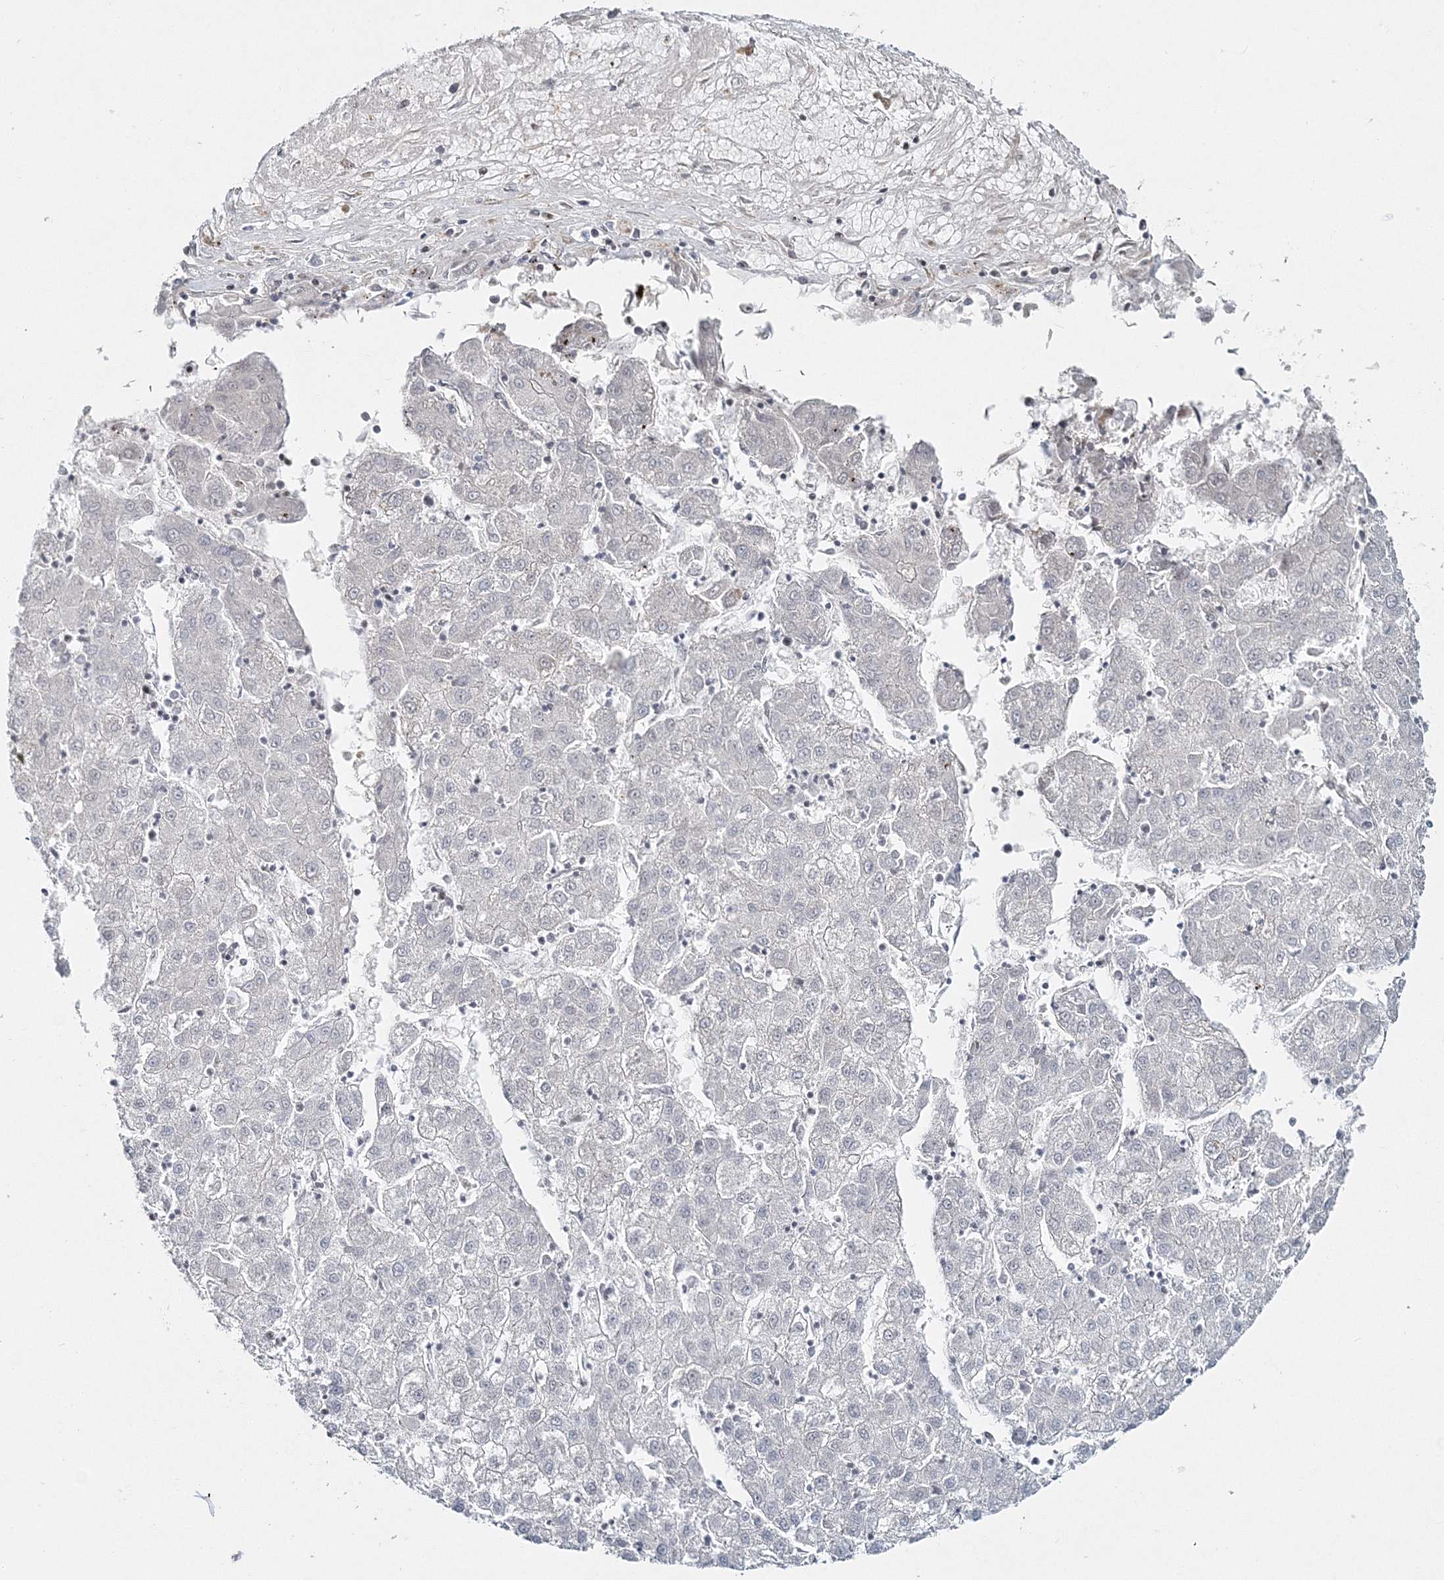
{"staining": {"intensity": "negative", "quantity": "none", "location": "none"}, "tissue": "liver cancer", "cell_type": "Tumor cells", "image_type": "cancer", "snomed": [{"axis": "morphology", "description": "Carcinoma, Hepatocellular, NOS"}, {"axis": "topography", "description": "Liver"}], "caption": "An IHC micrograph of liver cancer (hepatocellular carcinoma) is shown. There is no staining in tumor cells of liver cancer (hepatocellular carcinoma).", "gene": "QRICH1", "patient": {"sex": "male", "age": 72}}